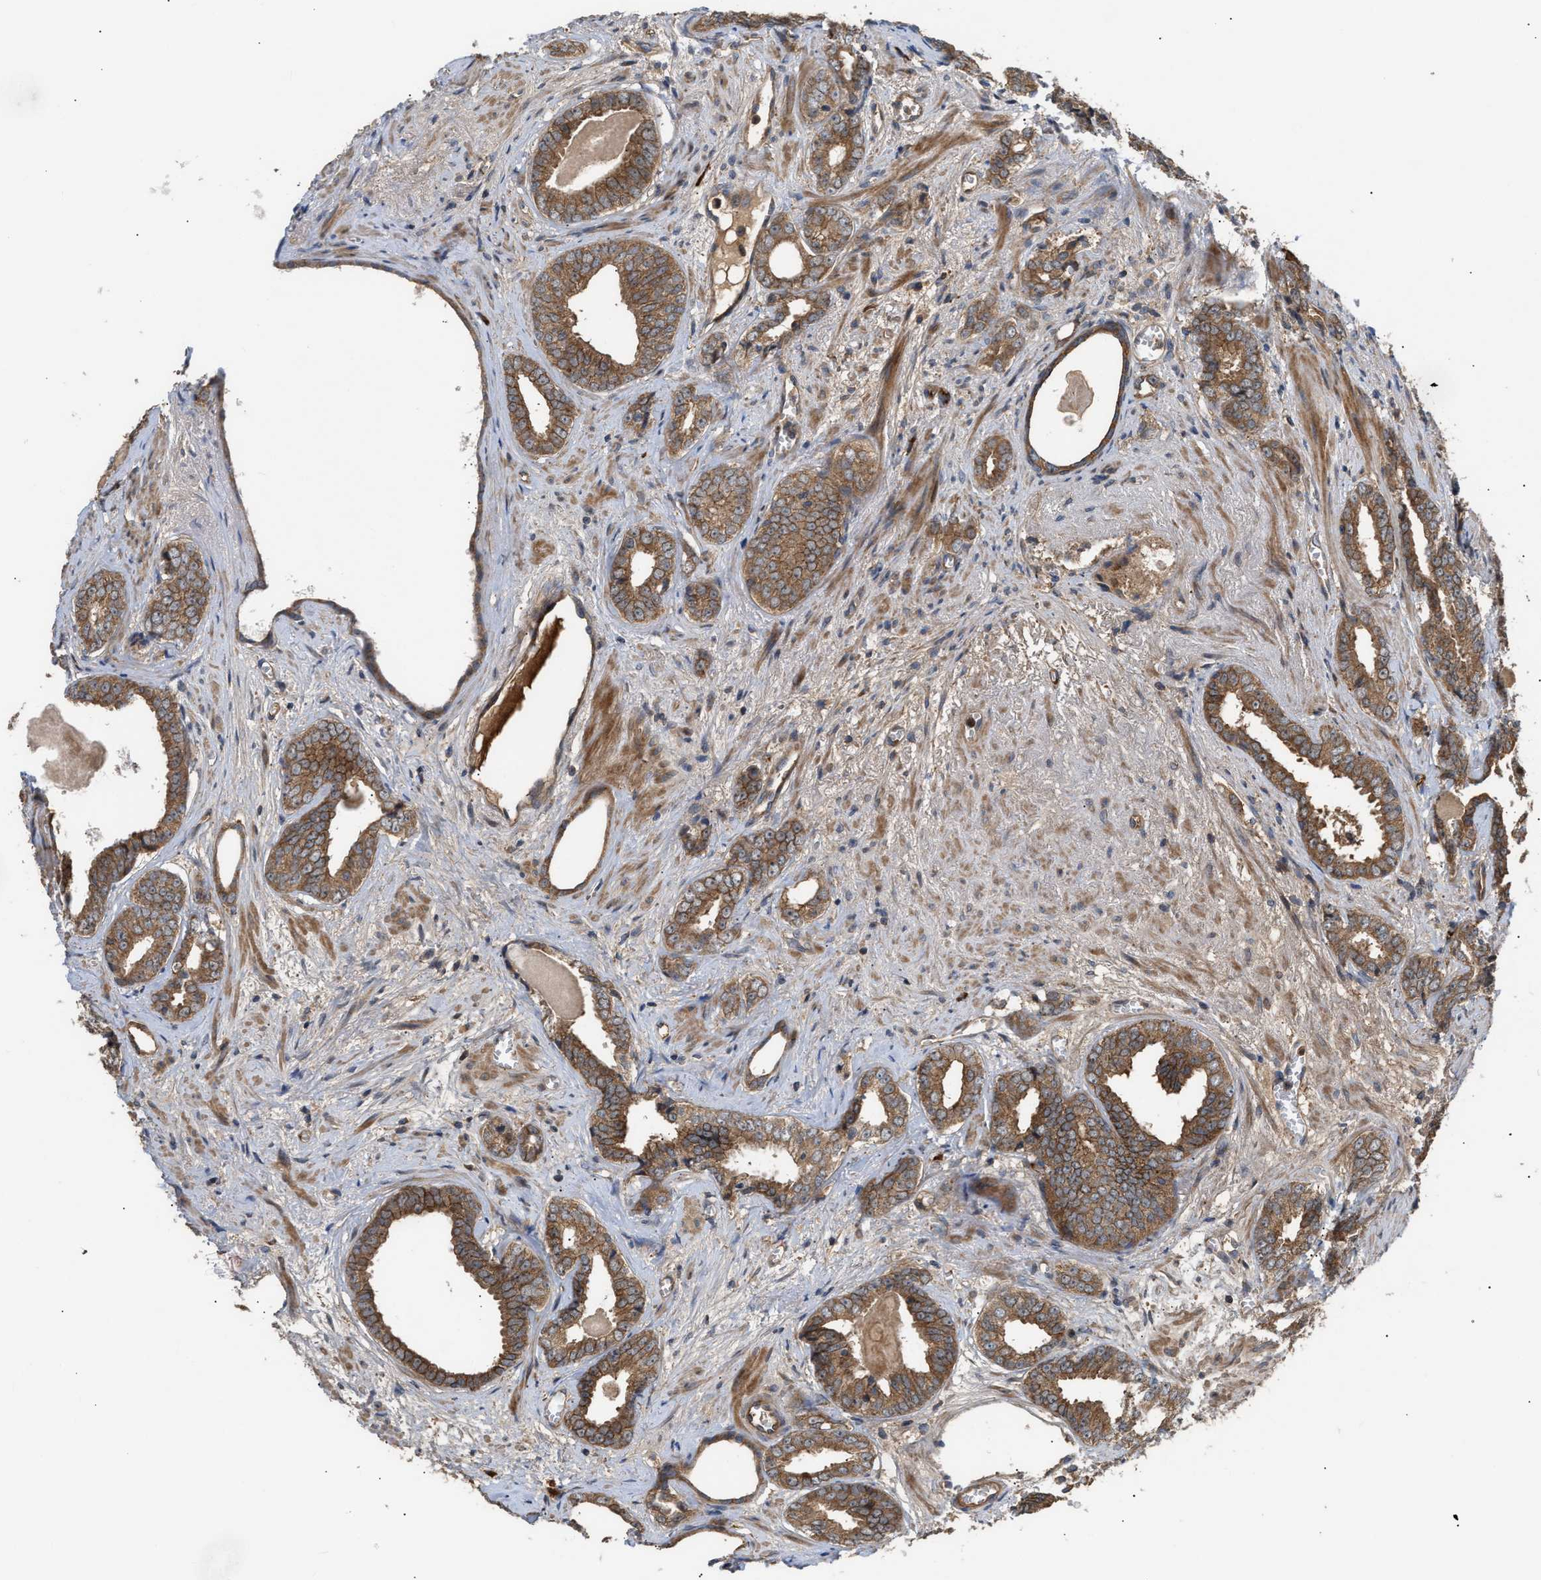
{"staining": {"intensity": "moderate", "quantity": ">75%", "location": "cytoplasmic/membranous"}, "tissue": "prostate cancer", "cell_type": "Tumor cells", "image_type": "cancer", "snomed": [{"axis": "morphology", "description": "Adenocarcinoma, Medium grade"}, {"axis": "topography", "description": "Prostate"}], "caption": "The micrograph shows immunohistochemical staining of prostate medium-grade adenocarcinoma. There is moderate cytoplasmic/membranous positivity is present in about >75% of tumor cells.", "gene": "STAU1", "patient": {"sex": "male", "age": 79}}